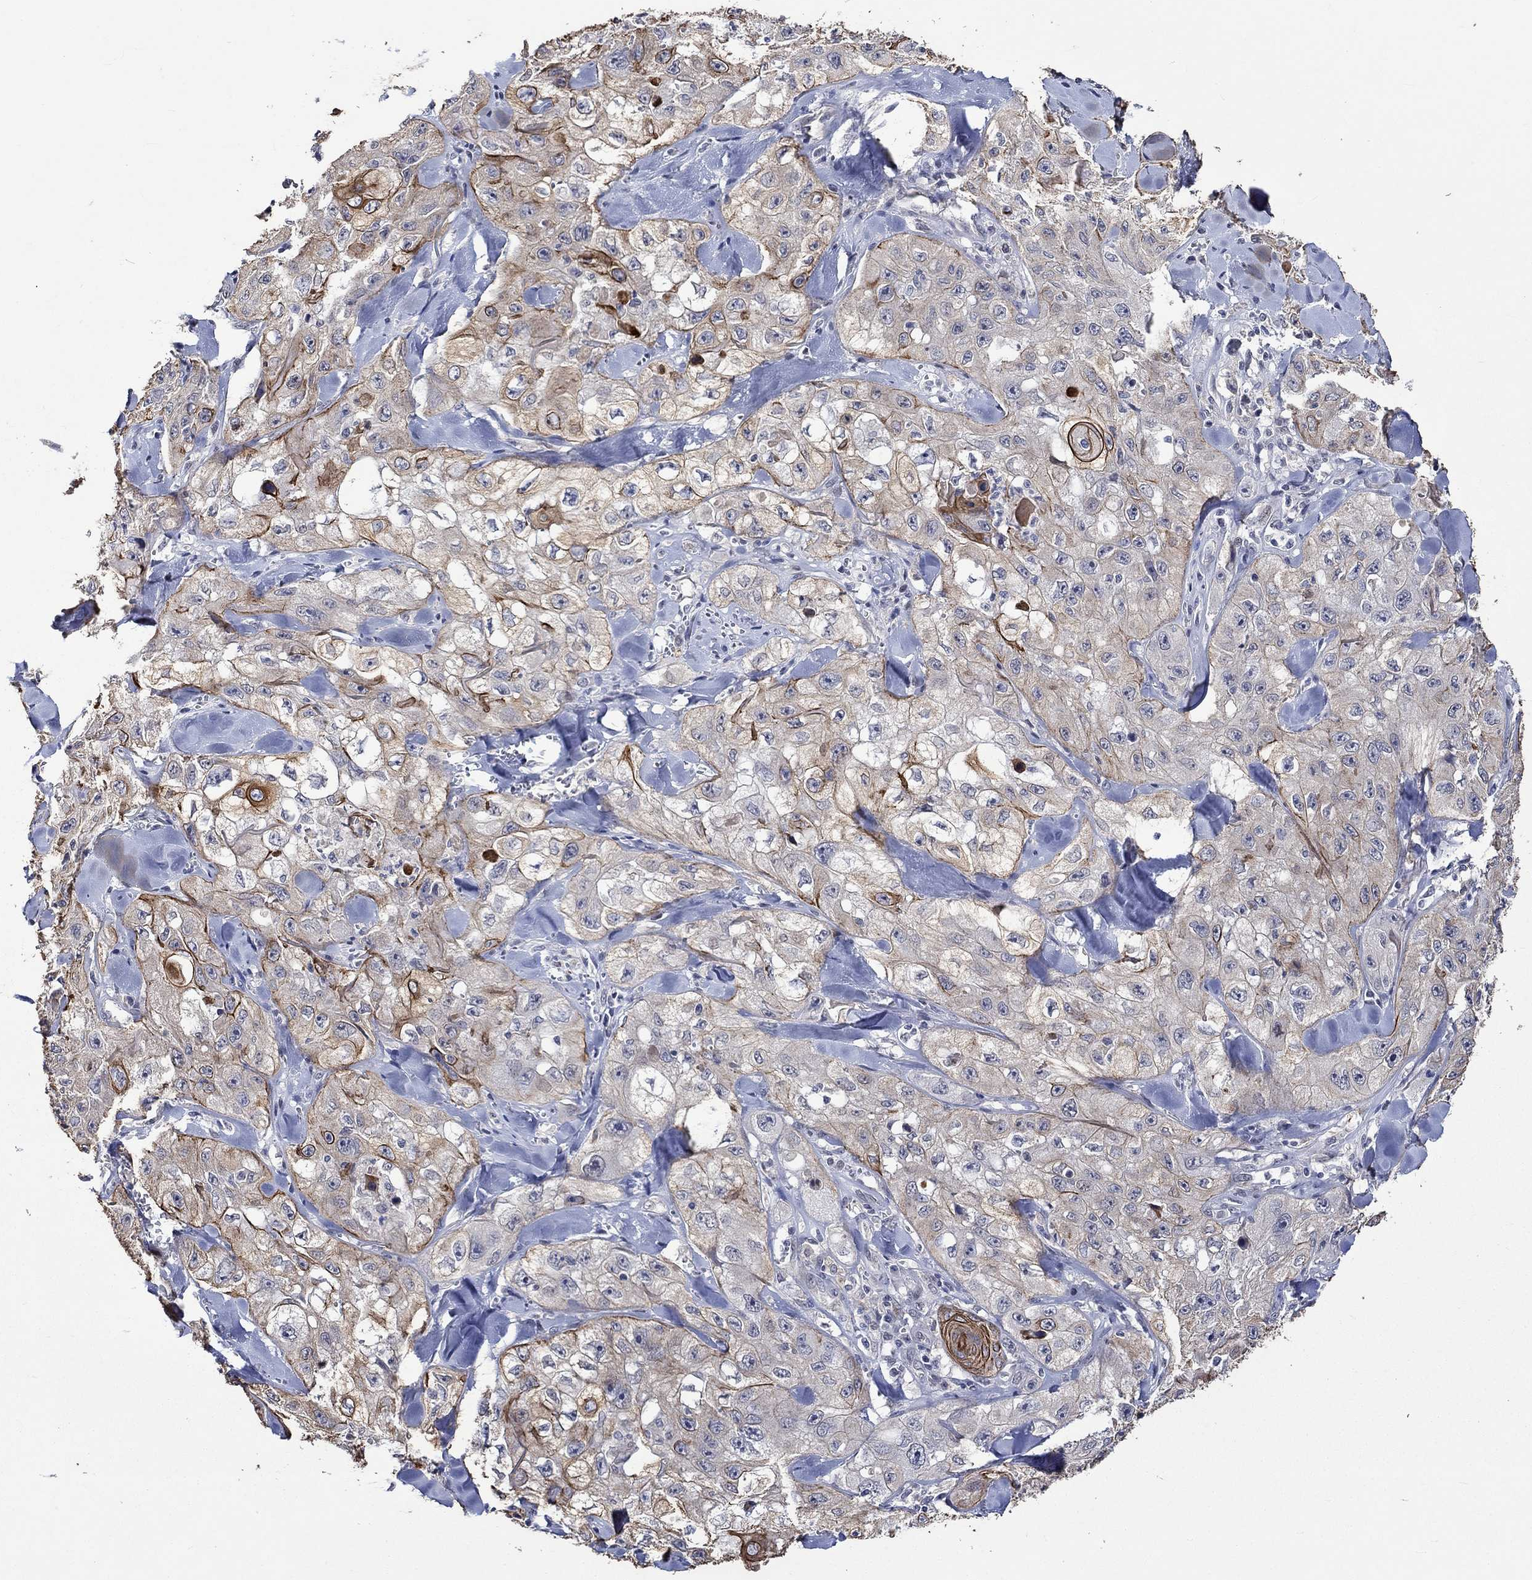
{"staining": {"intensity": "strong", "quantity": "<25%", "location": "cytoplasmic/membranous"}, "tissue": "skin cancer", "cell_type": "Tumor cells", "image_type": "cancer", "snomed": [{"axis": "morphology", "description": "Squamous cell carcinoma, NOS"}, {"axis": "topography", "description": "Skin"}, {"axis": "topography", "description": "Subcutis"}], "caption": "Skin squamous cell carcinoma was stained to show a protein in brown. There is medium levels of strong cytoplasmic/membranous positivity in approximately <25% of tumor cells.", "gene": "DDX3Y", "patient": {"sex": "male", "age": 73}}